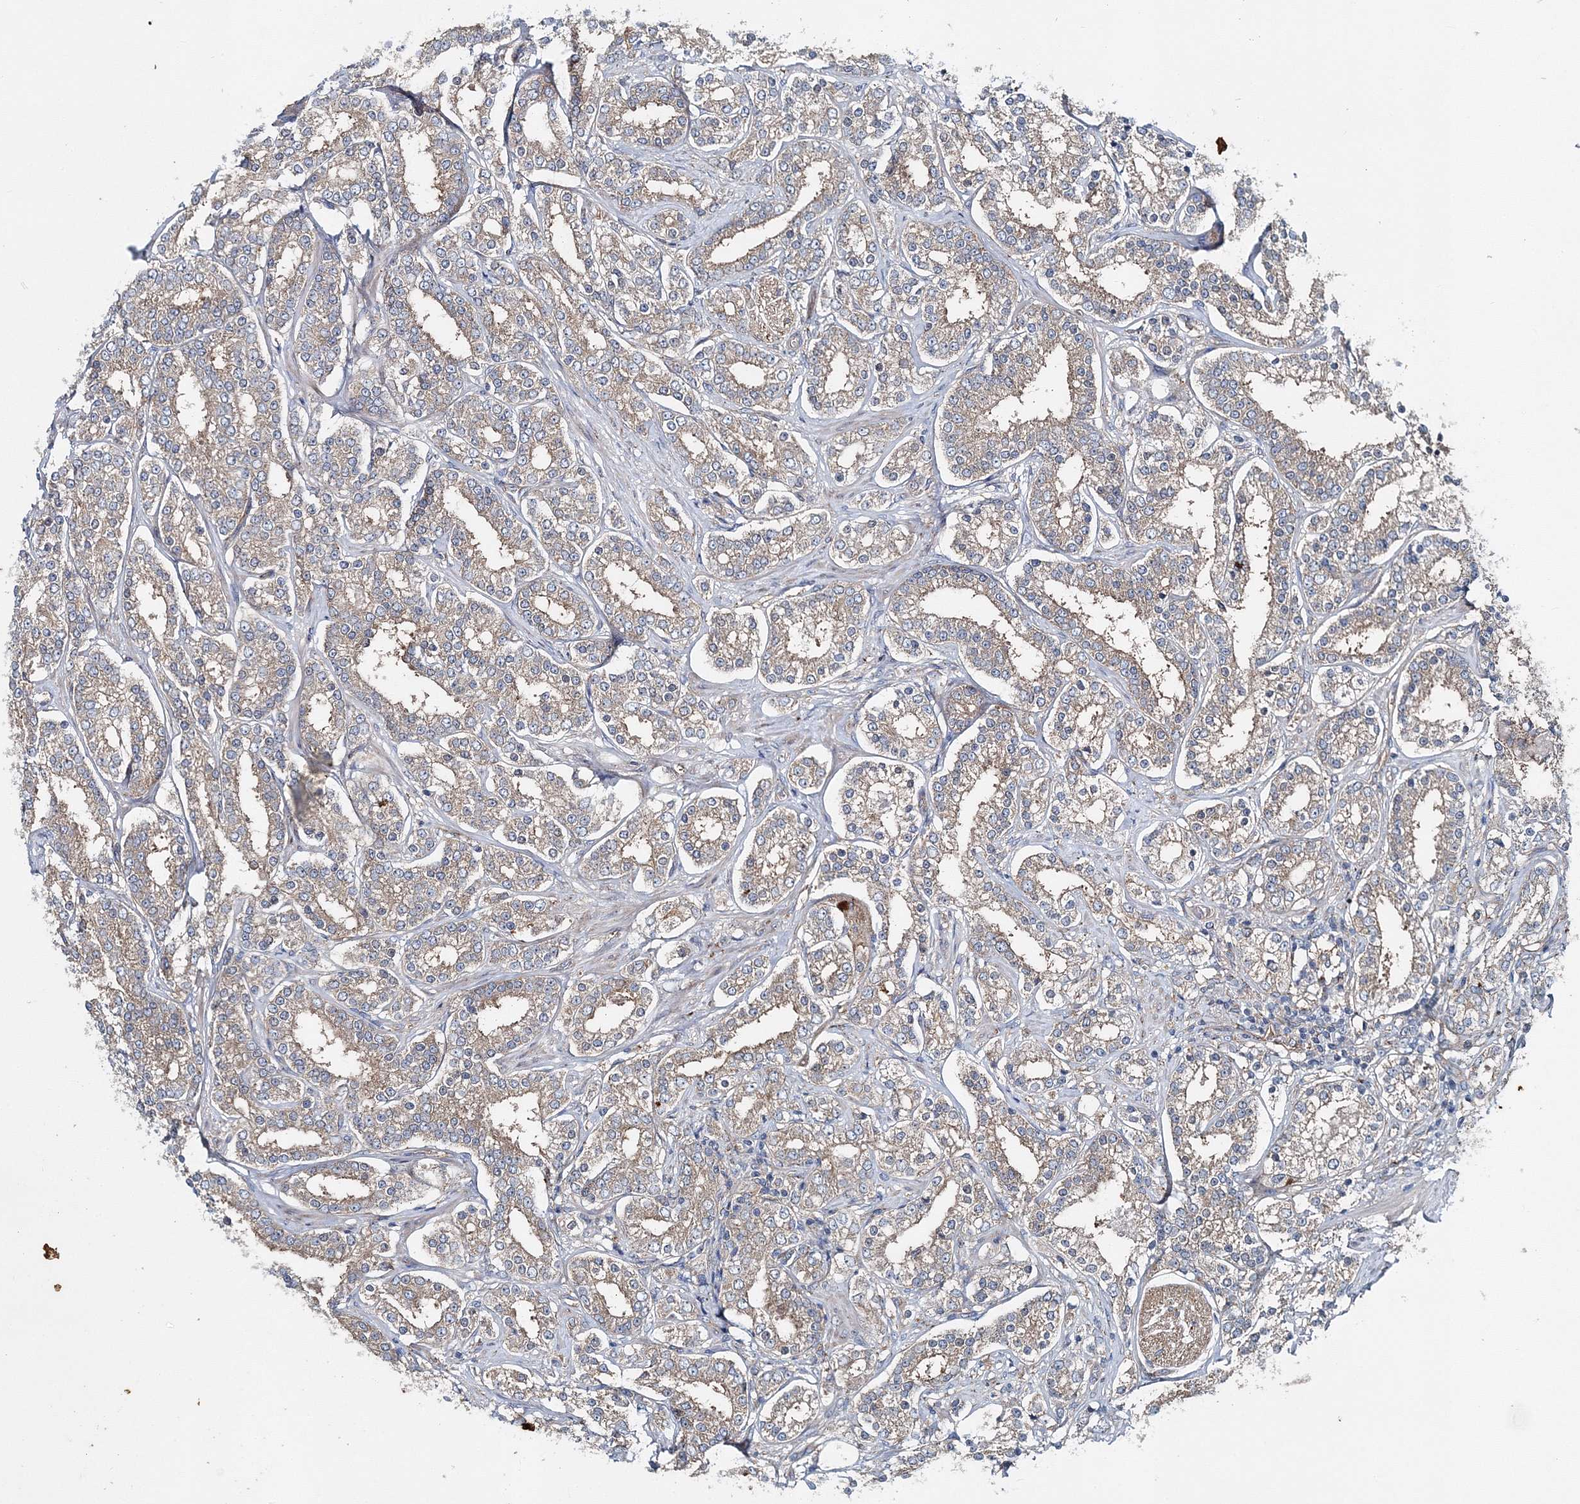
{"staining": {"intensity": "moderate", "quantity": ">75%", "location": "cytoplasmic/membranous"}, "tissue": "prostate cancer", "cell_type": "Tumor cells", "image_type": "cancer", "snomed": [{"axis": "morphology", "description": "Normal tissue, NOS"}, {"axis": "morphology", "description": "Adenocarcinoma, High grade"}, {"axis": "topography", "description": "Prostate"}], "caption": "Adenocarcinoma (high-grade) (prostate) tissue reveals moderate cytoplasmic/membranous staining in approximately >75% of tumor cells, visualized by immunohistochemistry.", "gene": "MPHOSPH9", "patient": {"sex": "male", "age": 83}}